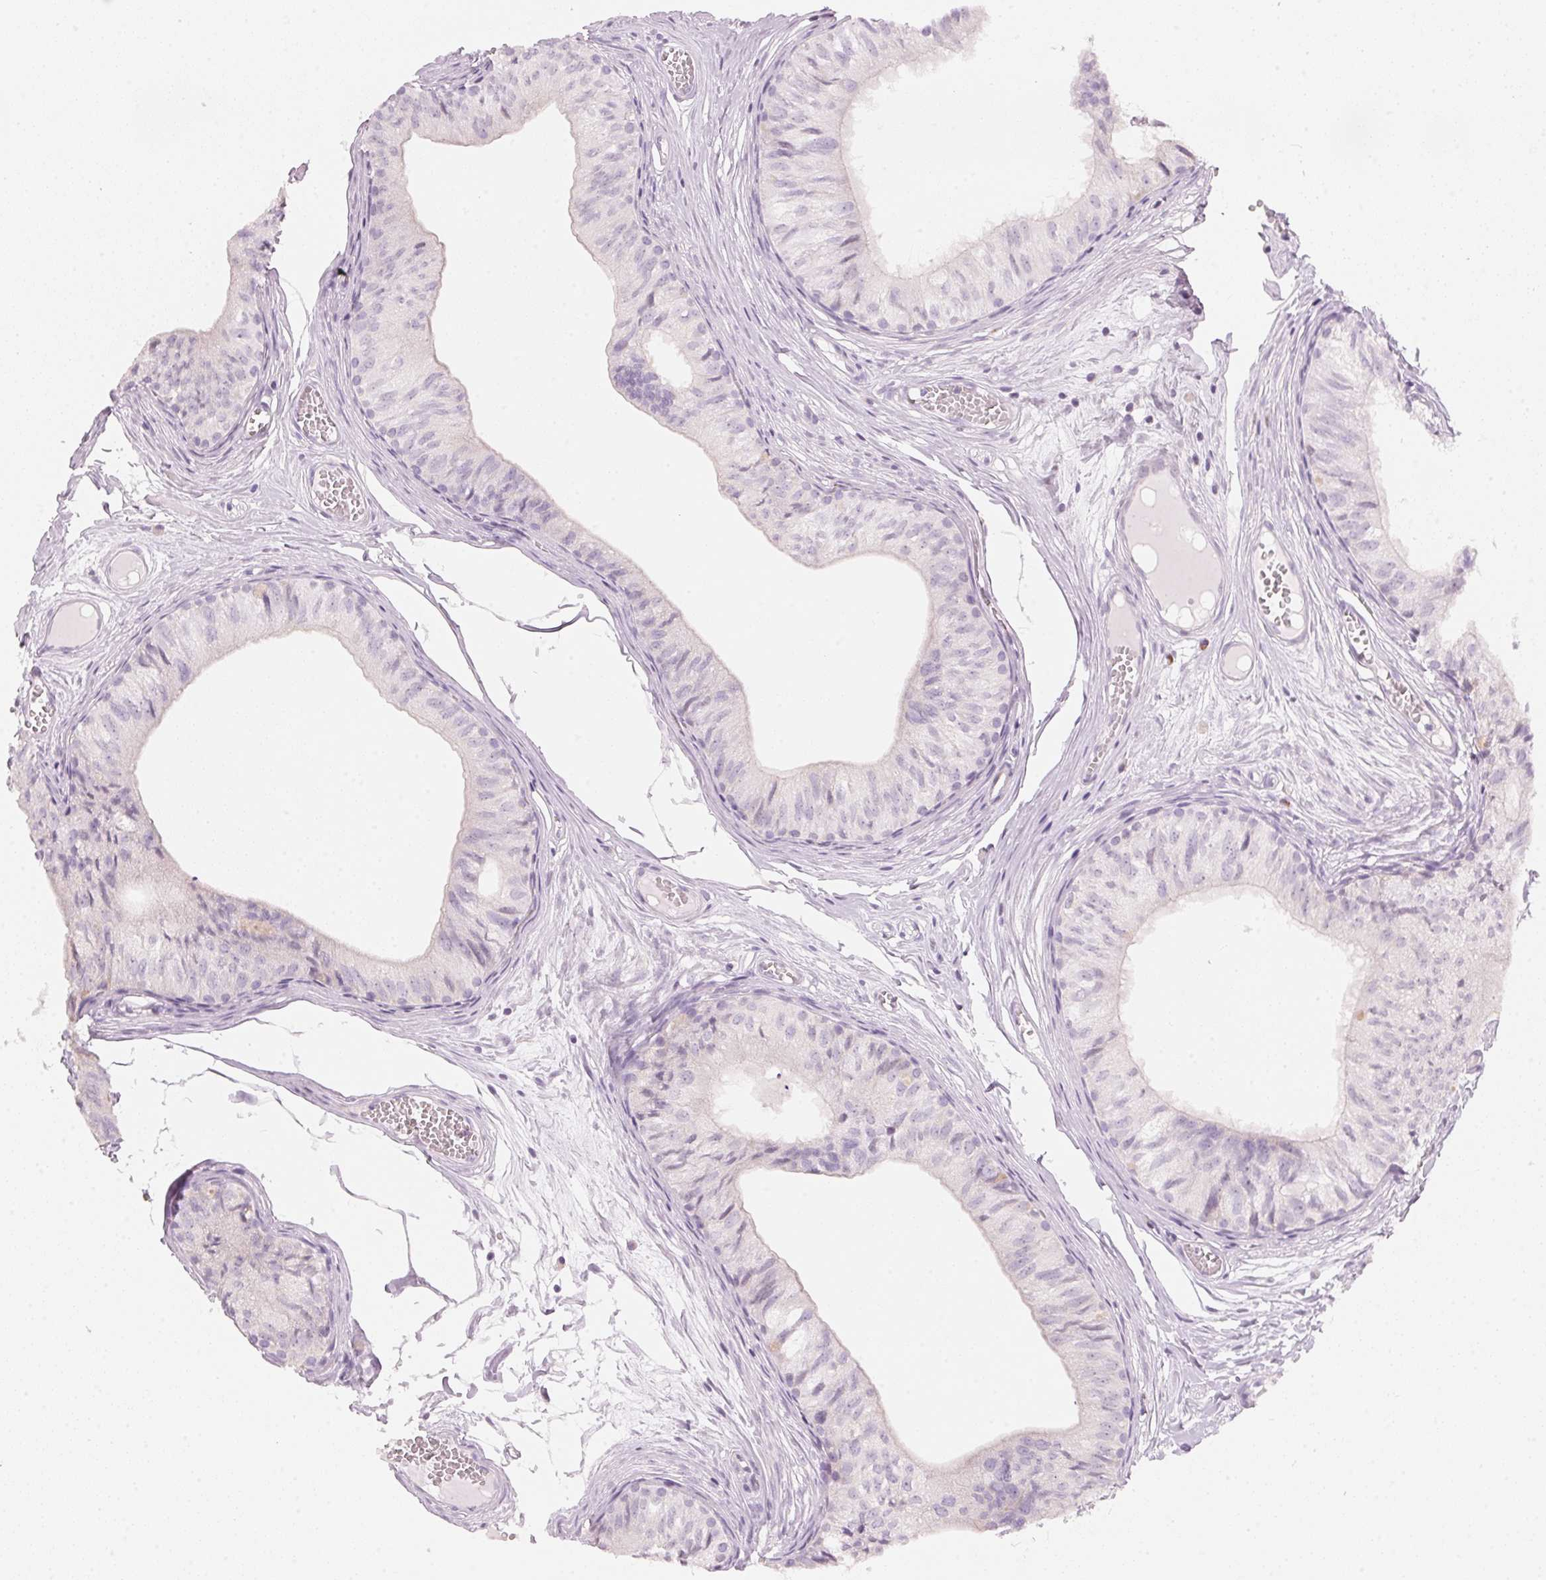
{"staining": {"intensity": "negative", "quantity": "none", "location": "none"}, "tissue": "epididymis", "cell_type": "Glandular cells", "image_type": "normal", "snomed": [{"axis": "morphology", "description": "Normal tissue, NOS"}, {"axis": "topography", "description": "Epididymis"}], "caption": "This is an immunohistochemistry histopathology image of unremarkable human epididymis. There is no positivity in glandular cells.", "gene": "HOXB13", "patient": {"sex": "male", "age": 25}}